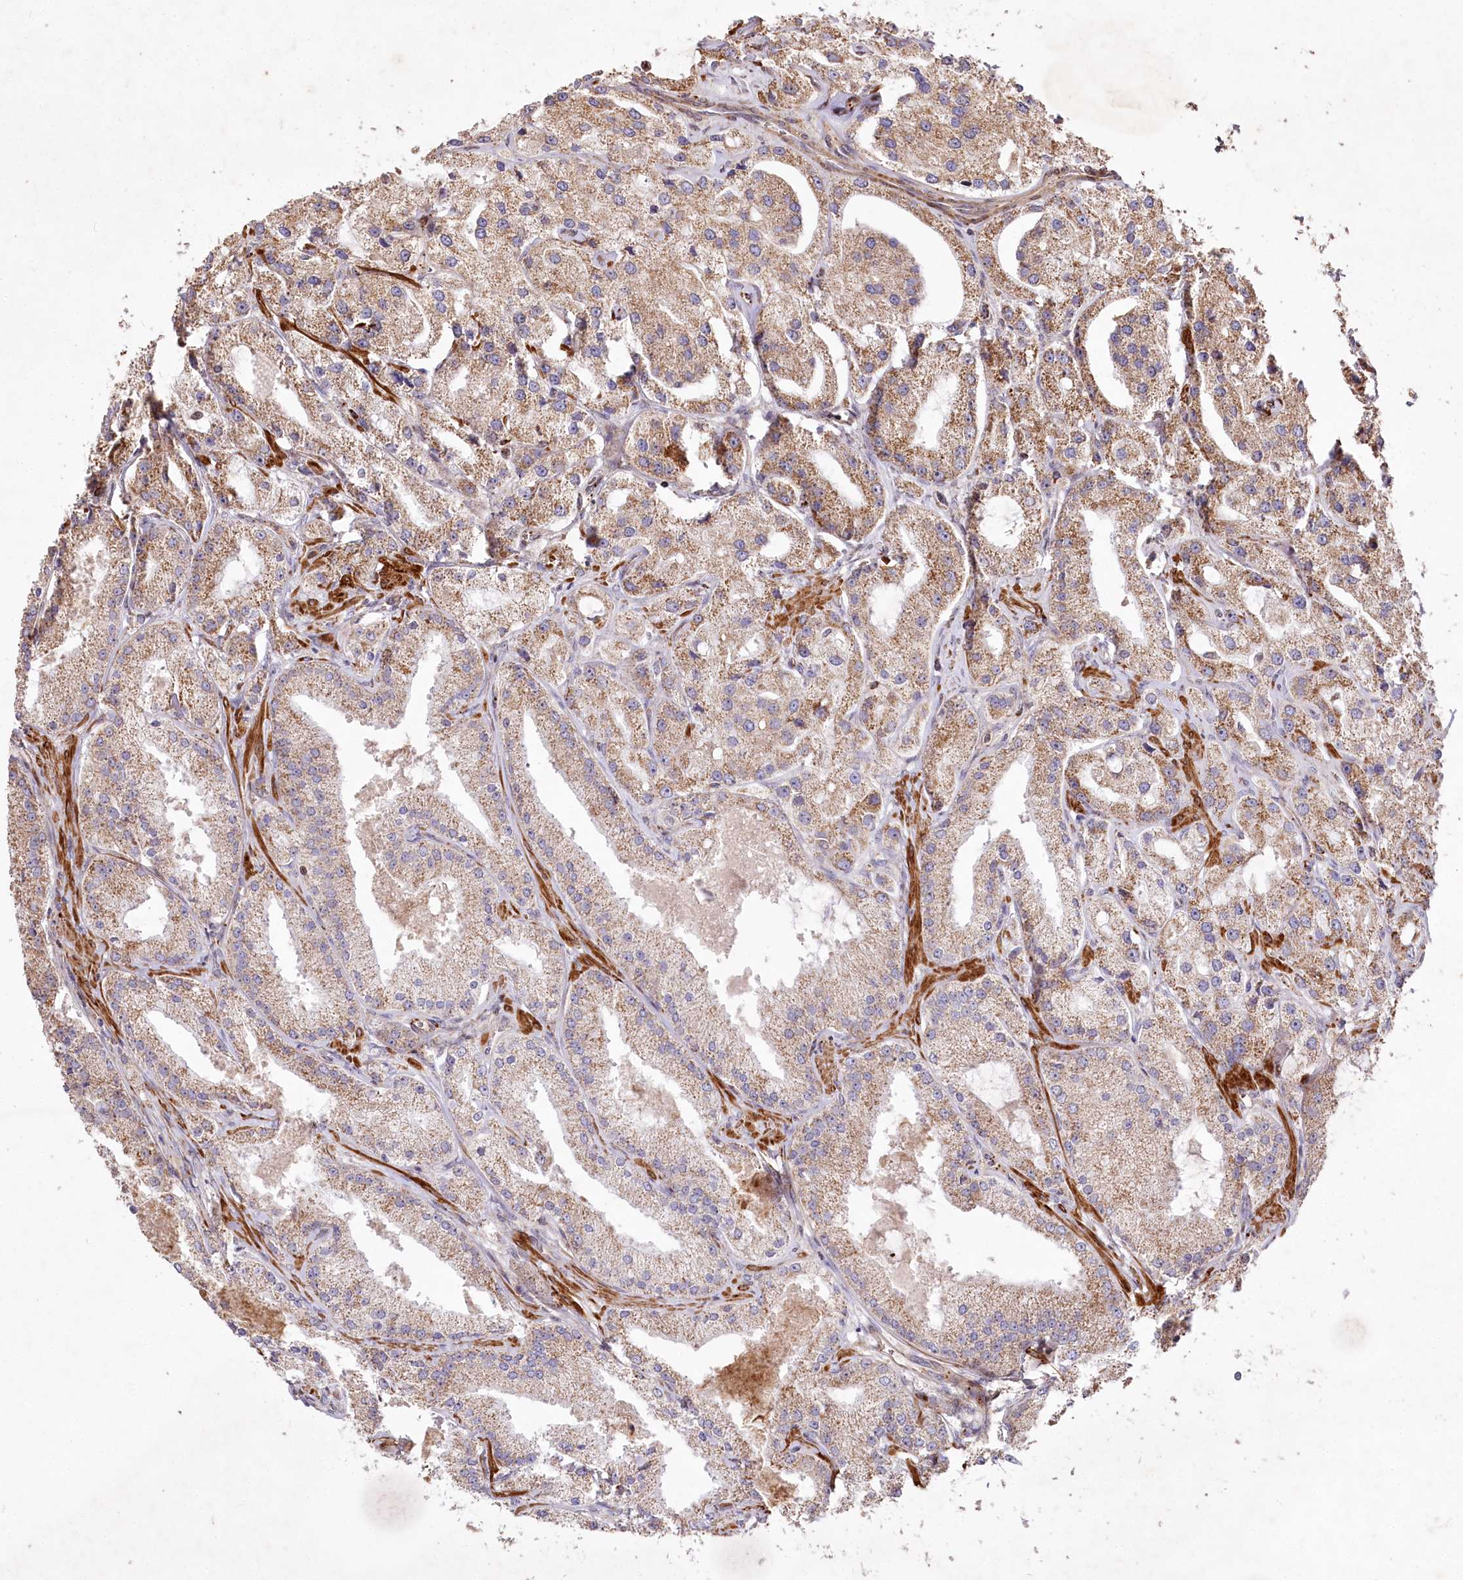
{"staining": {"intensity": "weak", "quantity": "25%-75%", "location": "cytoplasmic/membranous"}, "tissue": "prostate cancer", "cell_type": "Tumor cells", "image_type": "cancer", "snomed": [{"axis": "morphology", "description": "Adenocarcinoma, Low grade"}, {"axis": "topography", "description": "Prostate"}], "caption": "Prostate cancer stained for a protein (brown) exhibits weak cytoplasmic/membranous positive expression in approximately 25%-75% of tumor cells.", "gene": "PSTK", "patient": {"sex": "male", "age": 69}}